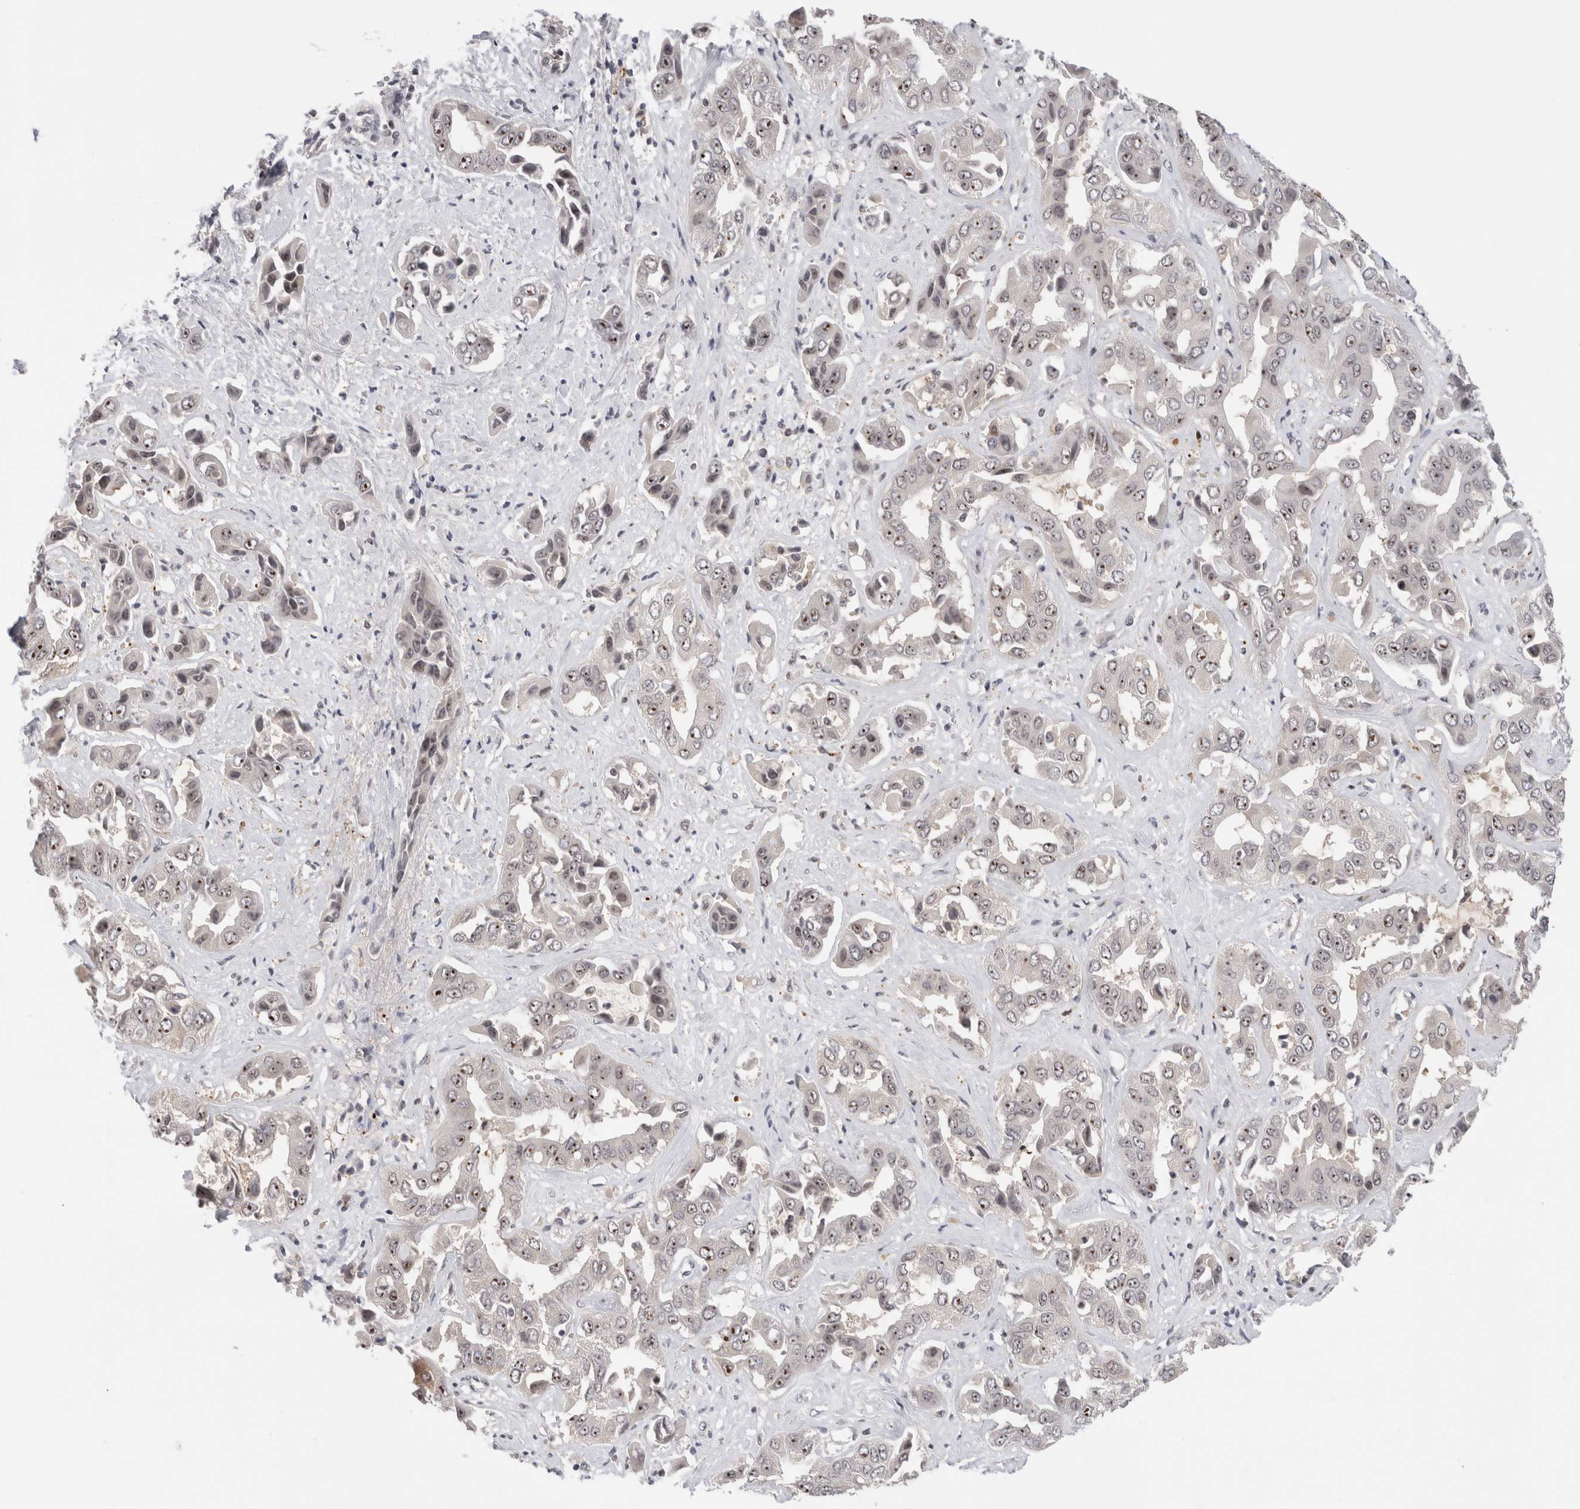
{"staining": {"intensity": "moderate", "quantity": "25%-75%", "location": "nuclear"}, "tissue": "liver cancer", "cell_type": "Tumor cells", "image_type": "cancer", "snomed": [{"axis": "morphology", "description": "Cholangiocarcinoma"}, {"axis": "topography", "description": "Liver"}], "caption": "Liver cancer was stained to show a protein in brown. There is medium levels of moderate nuclear positivity in approximately 25%-75% of tumor cells.", "gene": "ZNF521", "patient": {"sex": "female", "age": 52}}